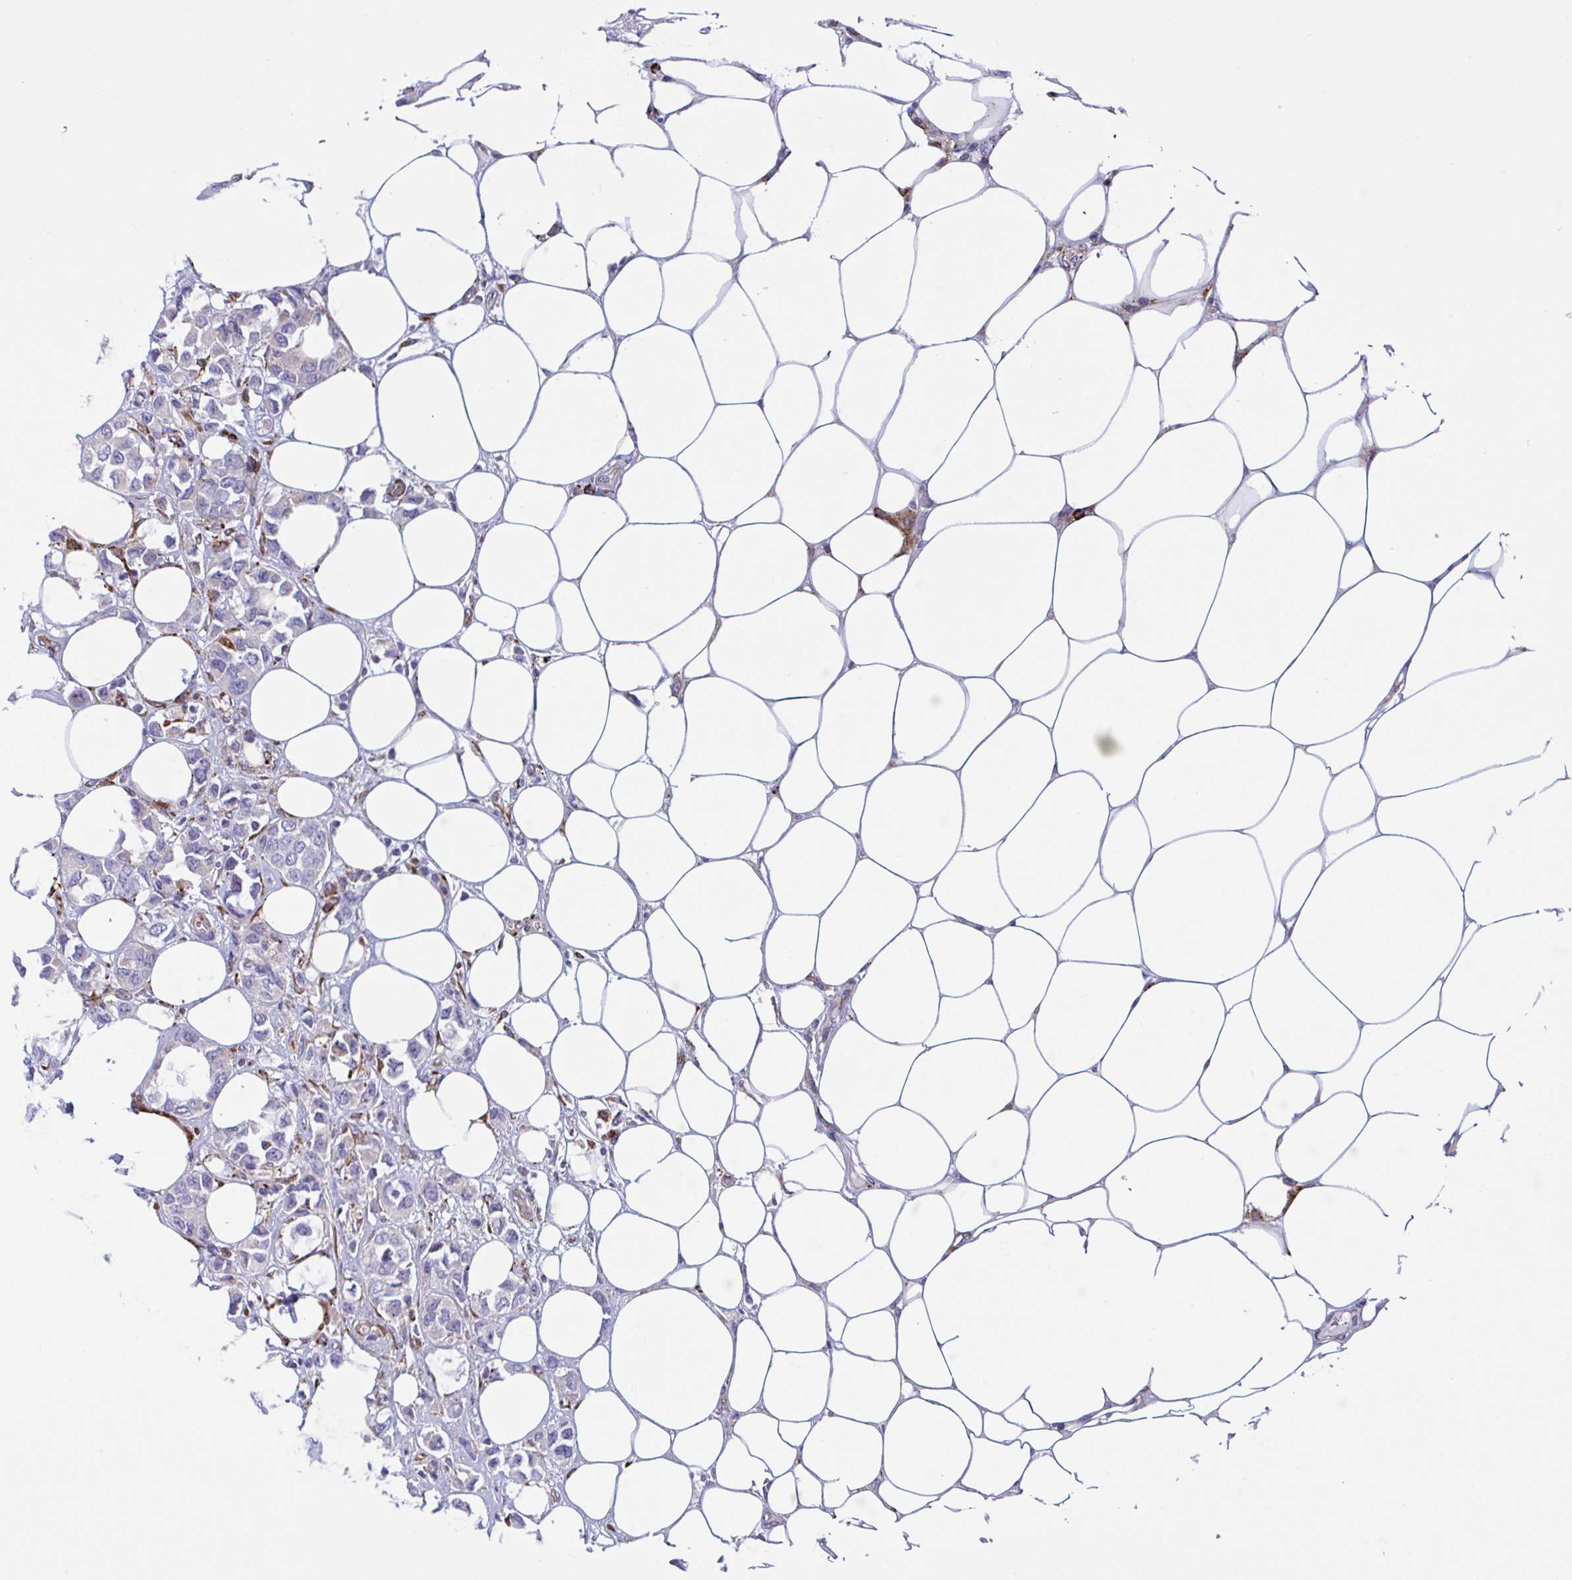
{"staining": {"intensity": "moderate", "quantity": "<25%", "location": "cytoplasmic/membranous"}, "tissue": "breast cancer", "cell_type": "Tumor cells", "image_type": "cancer", "snomed": [{"axis": "morphology", "description": "Lobular carcinoma"}, {"axis": "topography", "description": "Breast"}], "caption": "Protein analysis of breast lobular carcinoma tissue reveals moderate cytoplasmic/membranous staining in approximately <25% of tumor cells. (brown staining indicates protein expression, while blue staining denotes nuclei).", "gene": "PEAK3", "patient": {"sex": "female", "age": 91}}